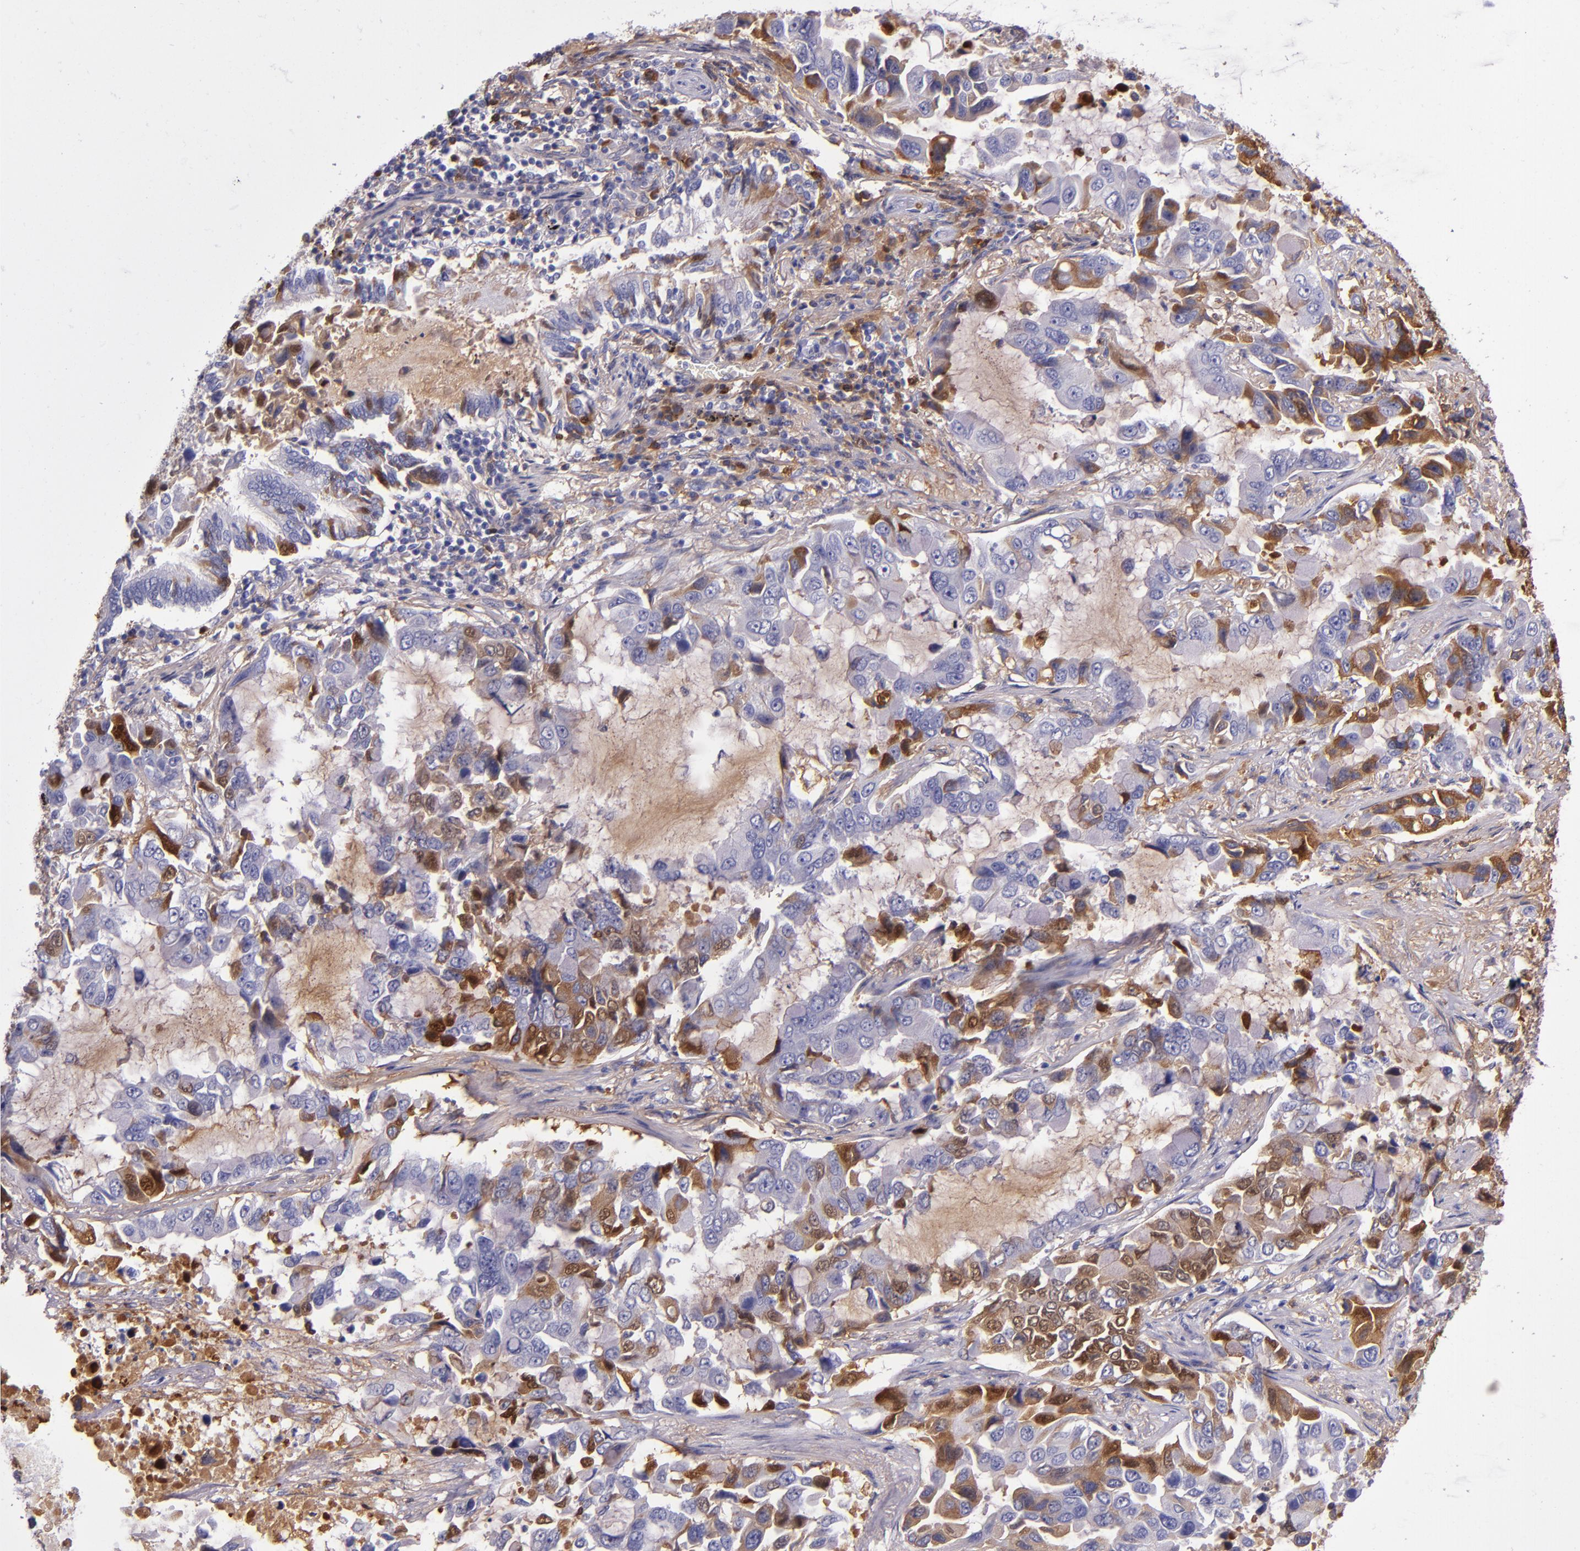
{"staining": {"intensity": "strong", "quantity": "<25%", "location": "cytoplasmic/membranous"}, "tissue": "lung cancer", "cell_type": "Tumor cells", "image_type": "cancer", "snomed": [{"axis": "morphology", "description": "Adenocarcinoma, NOS"}, {"axis": "topography", "description": "Lung"}], "caption": "Immunohistochemistry (IHC) histopathology image of human lung cancer (adenocarcinoma) stained for a protein (brown), which exhibits medium levels of strong cytoplasmic/membranous positivity in approximately <25% of tumor cells.", "gene": "CLEC3B", "patient": {"sex": "male", "age": 64}}